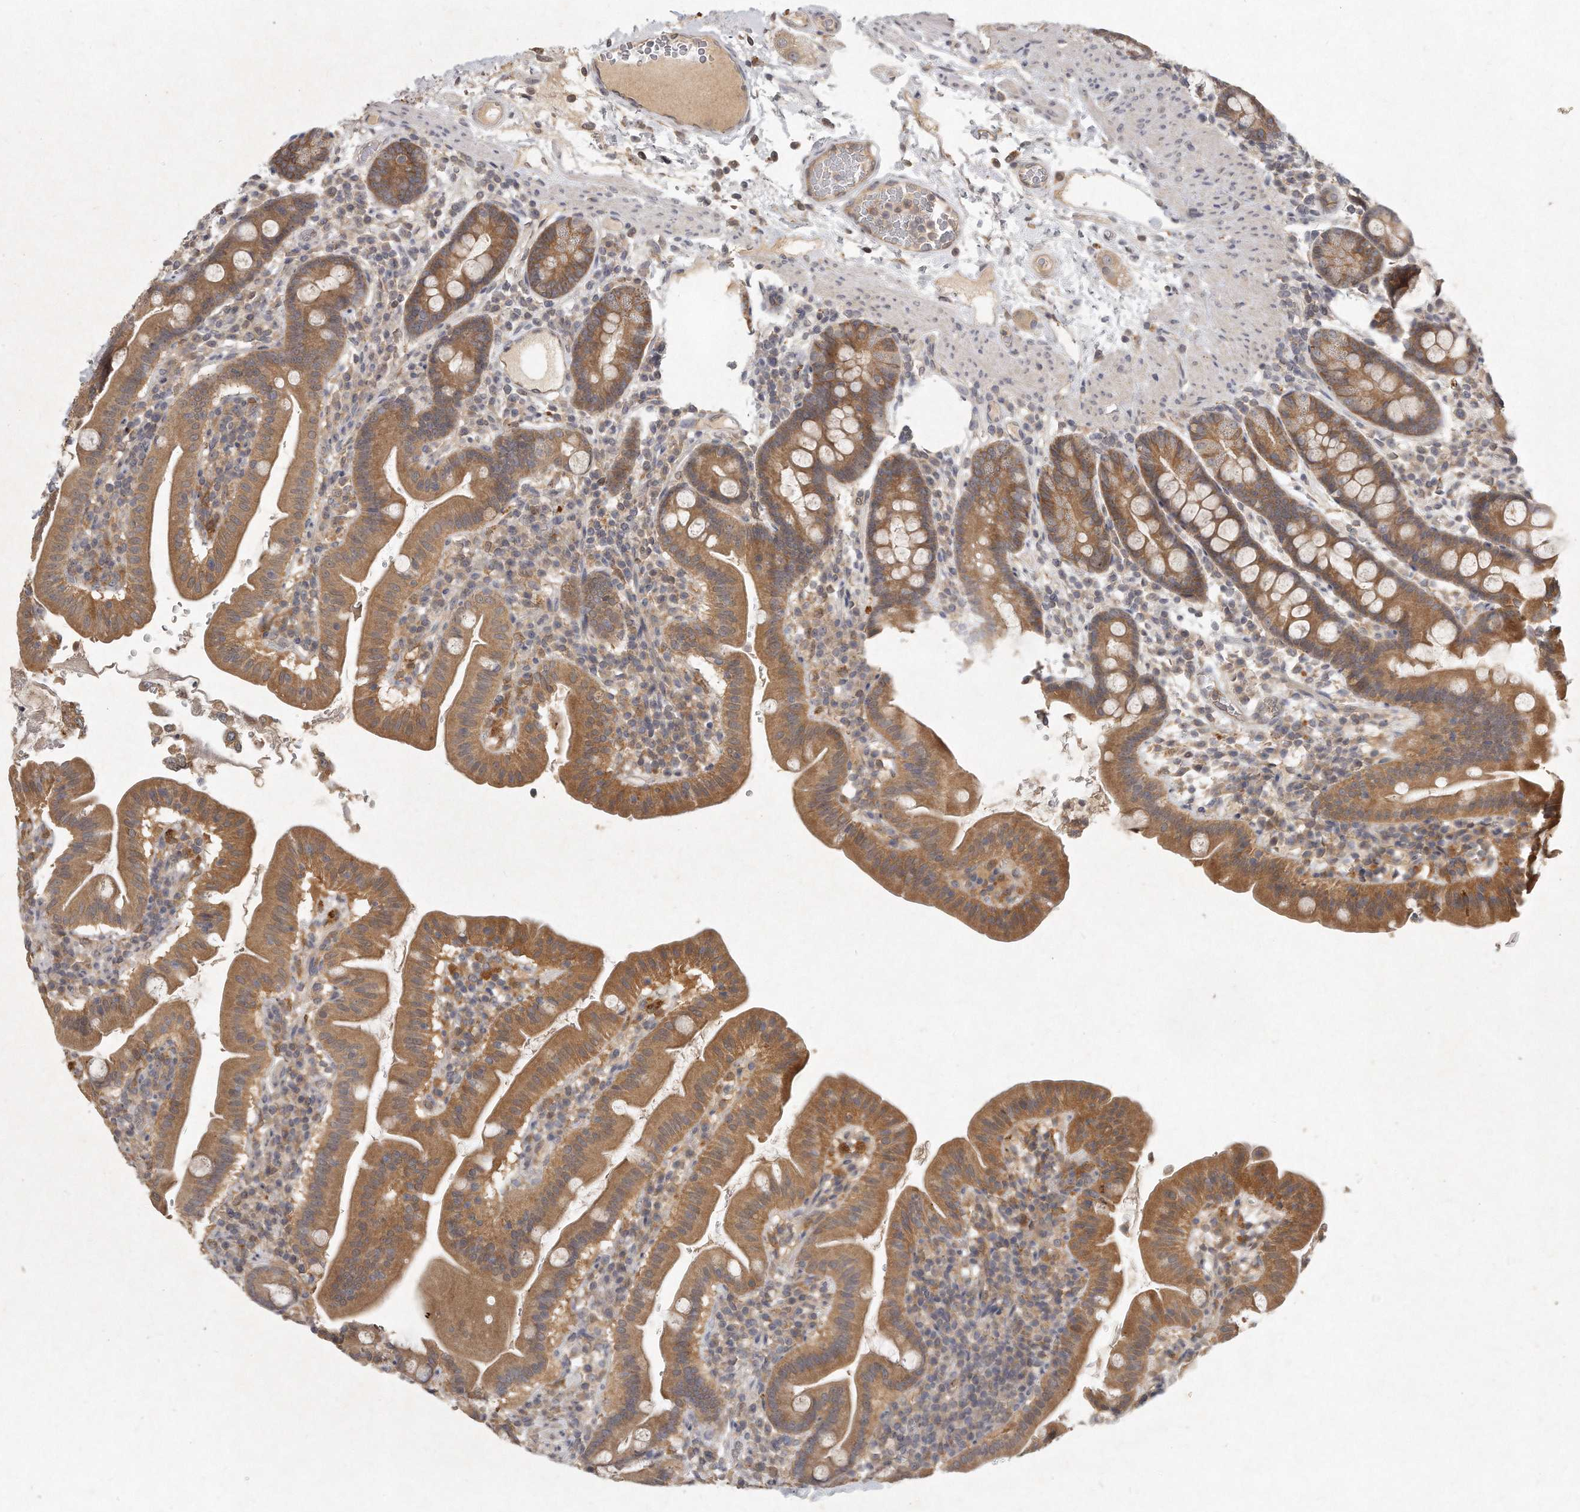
{"staining": {"intensity": "moderate", "quantity": ">75%", "location": "cytoplasmic/membranous"}, "tissue": "duodenum", "cell_type": "Glandular cells", "image_type": "normal", "snomed": [{"axis": "morphology", "description": "Normal tissue, NOS"}, {"axis": "morphology", "description": "Adenocarcinoma, NOS"}, {"axis": "topography", "description": "Pancreas"}, {"axis": "topography", "description": "Duodenum"}], "caption": "The image displays a brown stain indicating the presence of a protein in the cytoplasmic/membranous of glandular cells in duodenum. The staining is performed using DAB (3,3'-diaminobenzidine) brown chromogen to label protein expression. The nuclei are counter-stained blue using hematoxylin.", "gene": "LGALS8", "patient": {"sex": "male", "age": 50}}